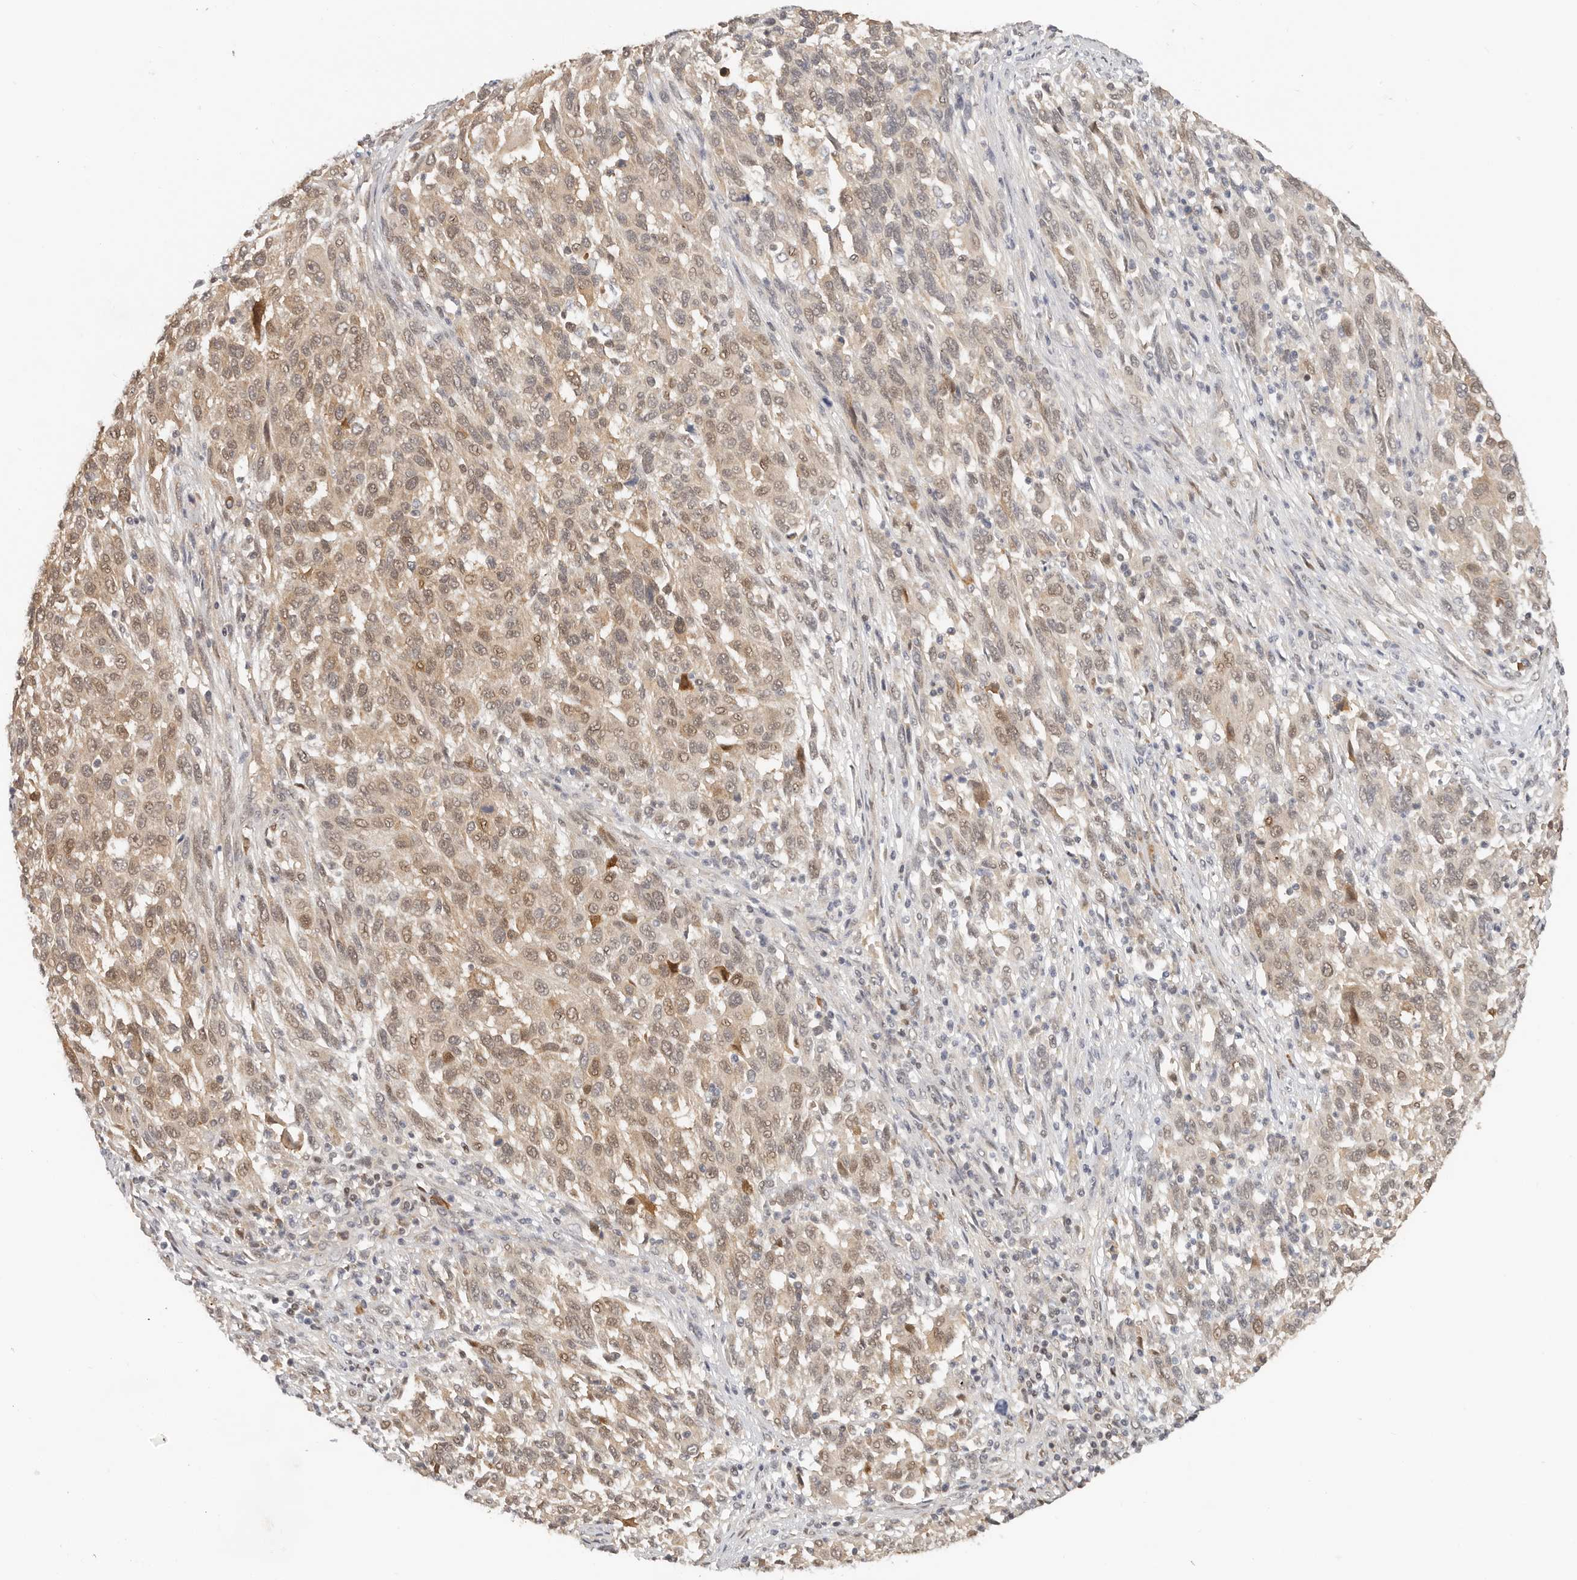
{"staining": {"intensity": "negative", "quantity": "none", "location": "none"}, "tissue": "melanoma", "cell_type": "Tumor cells", "image_type": "cancer", "snomed": [{"axis": "morphology", "description": "Malignant melanoma, Metastatic site"}, {"axis": "topography", "description": "Lymph node"}], "caption": "Immunohistochemistry photomicrograph of neoplastic tissue: malignant melanoma (metastatic site) stained with DAB (3,3'-diaminobenzidine) shows no significant protein positivity in tumor cells.", "gene": "LARP7", "patient": {"sex": "male", "age": 61}}